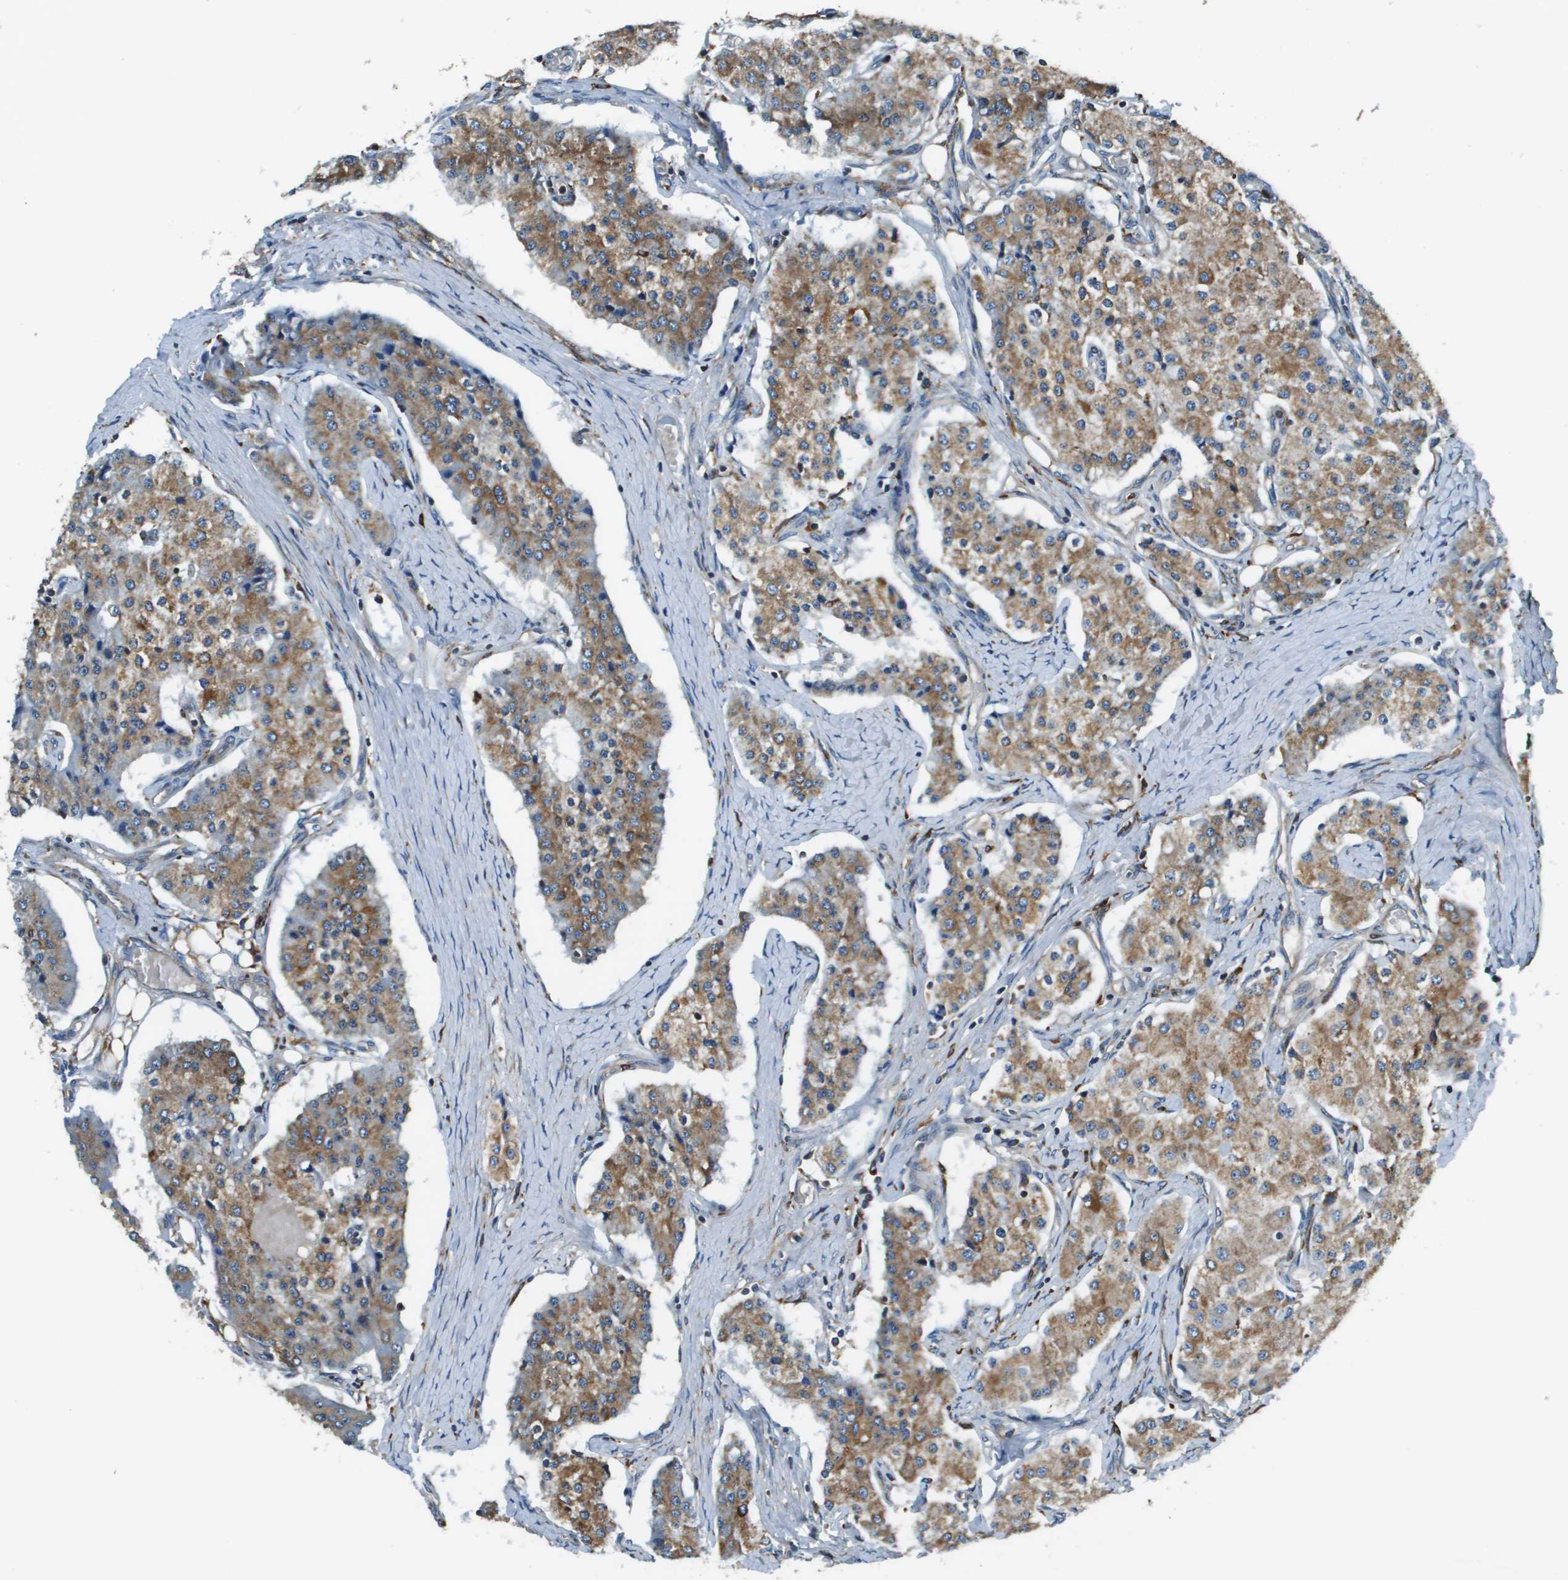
{"staining": {"intensity": "moderate", "quantity": ">75%", "location": "cytoplasmic/membranous"}, "tissue": "carcinoid", "cell_type": "Tumor cells", "image_type": "cancer", "snomed": [{"axis": "morphology", "description": "Carcinoid, malignant, NOS"}, {"axis": "topography", "description": "Colon"}], "caption": "Human malignant carcinoid stained with a brown dye exhibits moderate cytoplasmic/membranous positive positivity in about >75% of tumor cells.", "gene": "CNPY3", "patient": {"sex": "female", "age": 52}}